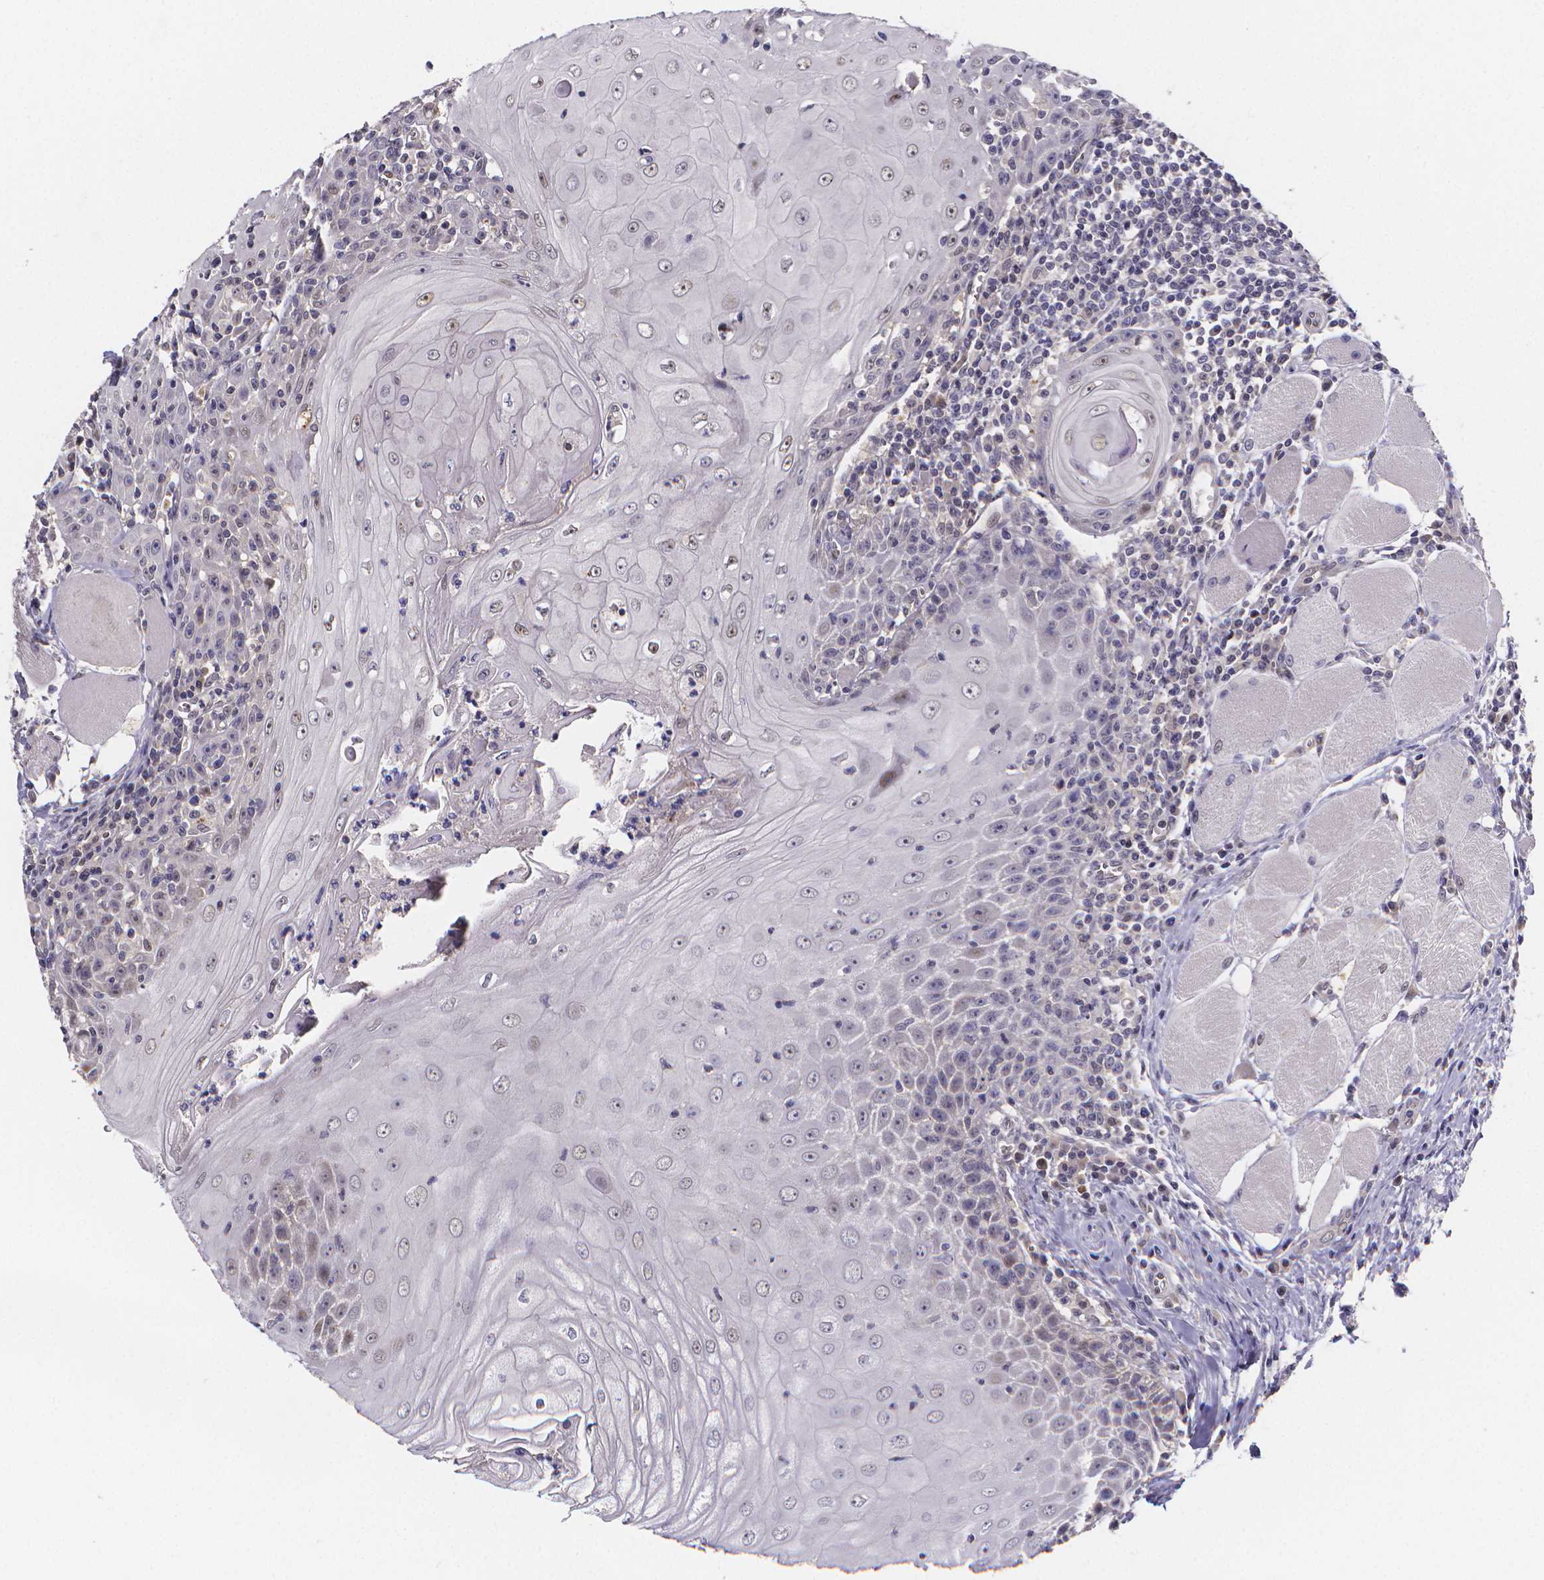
{"staining": {"intensity": "negative", "quantity": "none", "location": "none"}, "tissue": "head and neck cancer", "cell_type": "Tumor cells", "image_type": "cancer", "snomed": [{"axis": "morphology", "description": "Normal tissue, NOS"}, {"axis": "morphology", "description": "Squamous cell carcinoma, NOS"}, {"axis": "topography", "description": "Oral tissue"}, {"axis": "topography", "description": "Head-Neck"}], "caption": "High power microscopy micrograph of an IHC photomicrograph of head and neck squamous cell carcinoma, revealing no significant expression in tumor cells.", "gene": "PAH", "patient": {"sex": "male", "age": 52}}